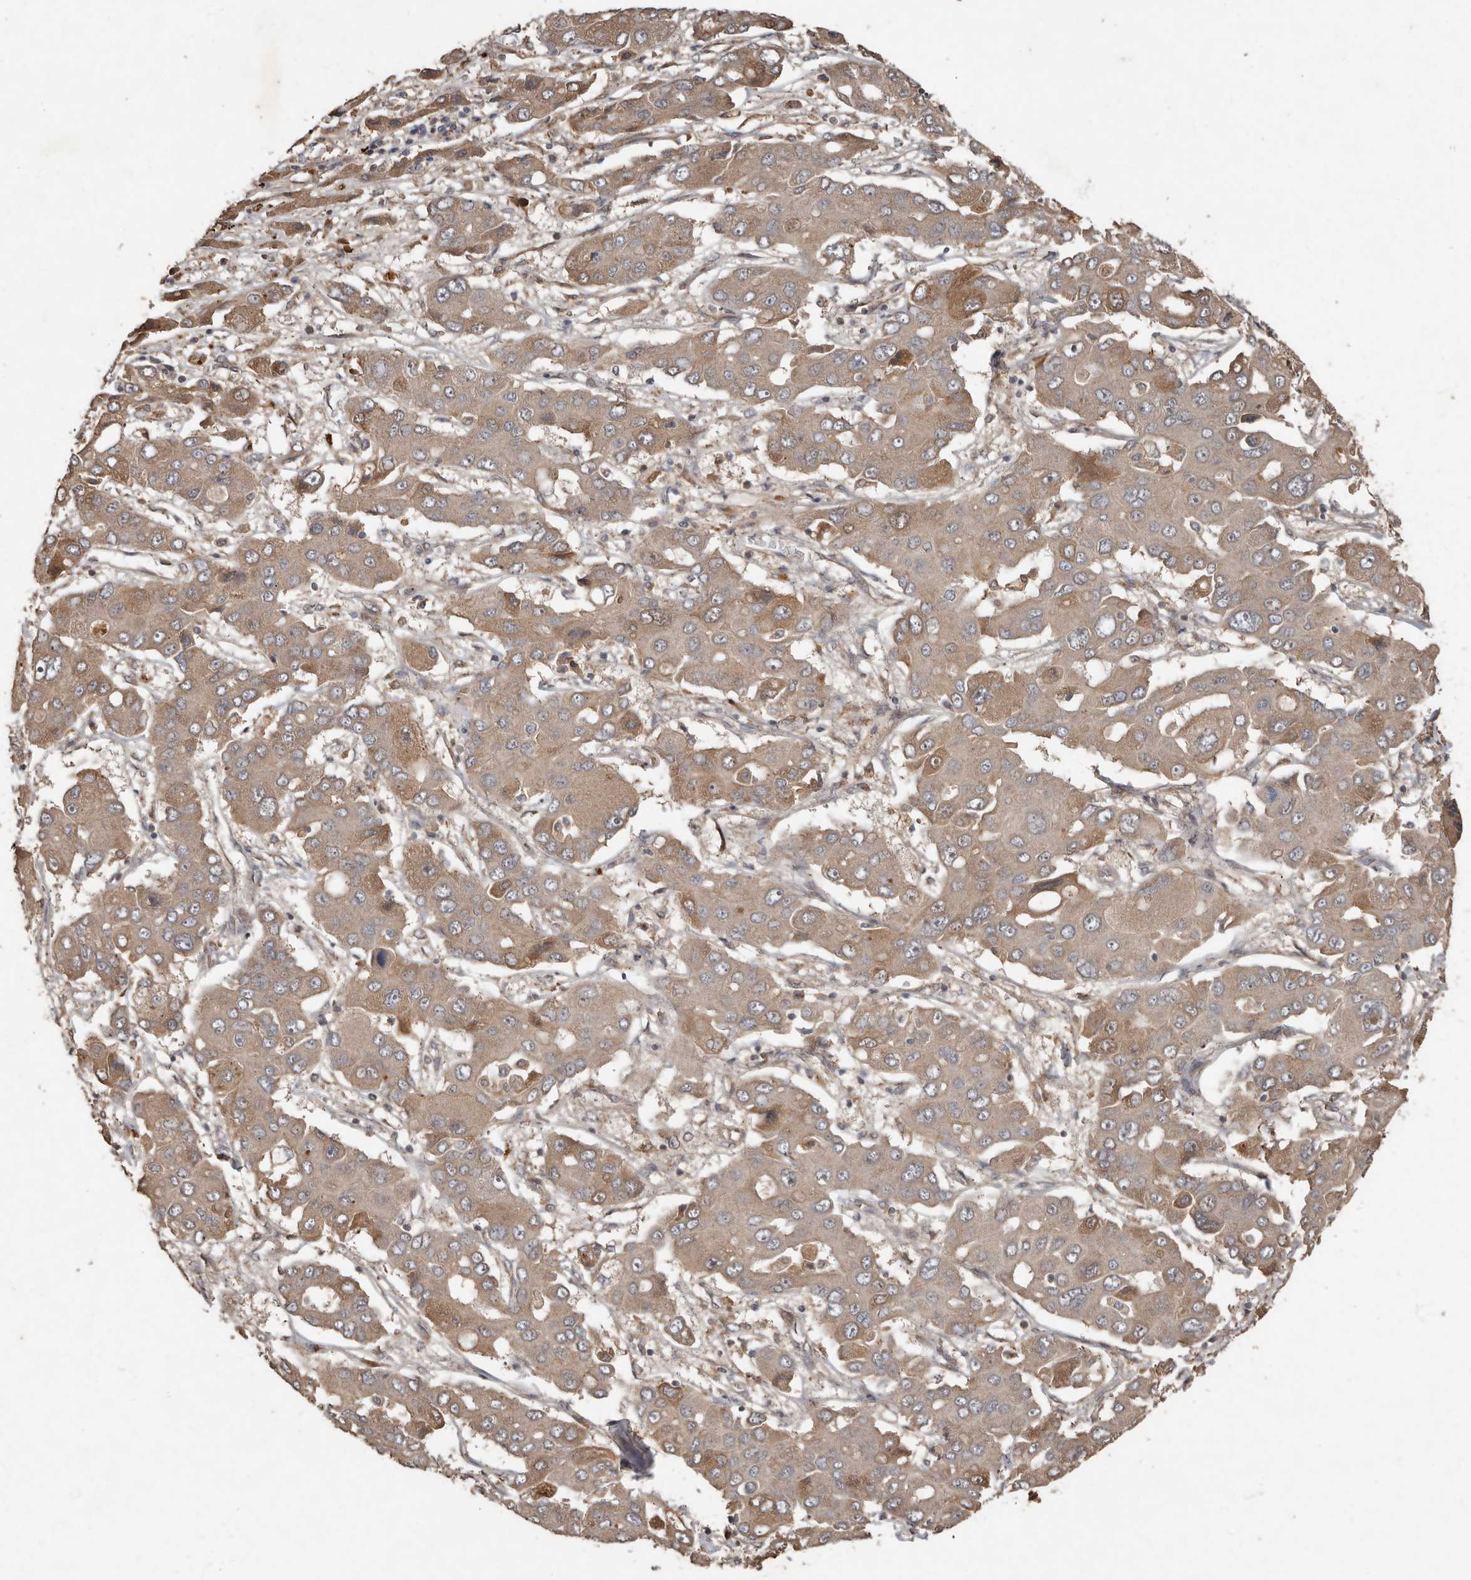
{"staining": {"intensity": "weak", "quantity": ">75%", "location": "cytoplasmic/membranous"}, "tissue": "liver cancer", "cell_type": "Tumor cells", "image_type": "cancer", "snomed": [{"axis": "morphology", "description": "Cholangiocarcinoma"}, {"axis": "topography", "description": "Liver"}], "caption": "Protein expression analysis of cholangiocarcinoma (liver) exhibits weak cytoplasmic/membranous staining in approximately >75% of tumor cells. The protein is shown in brown color, while the nuclei are stained blue.", "gene": "KIF26B", "patient": {"sex": "male", "age": 67}}